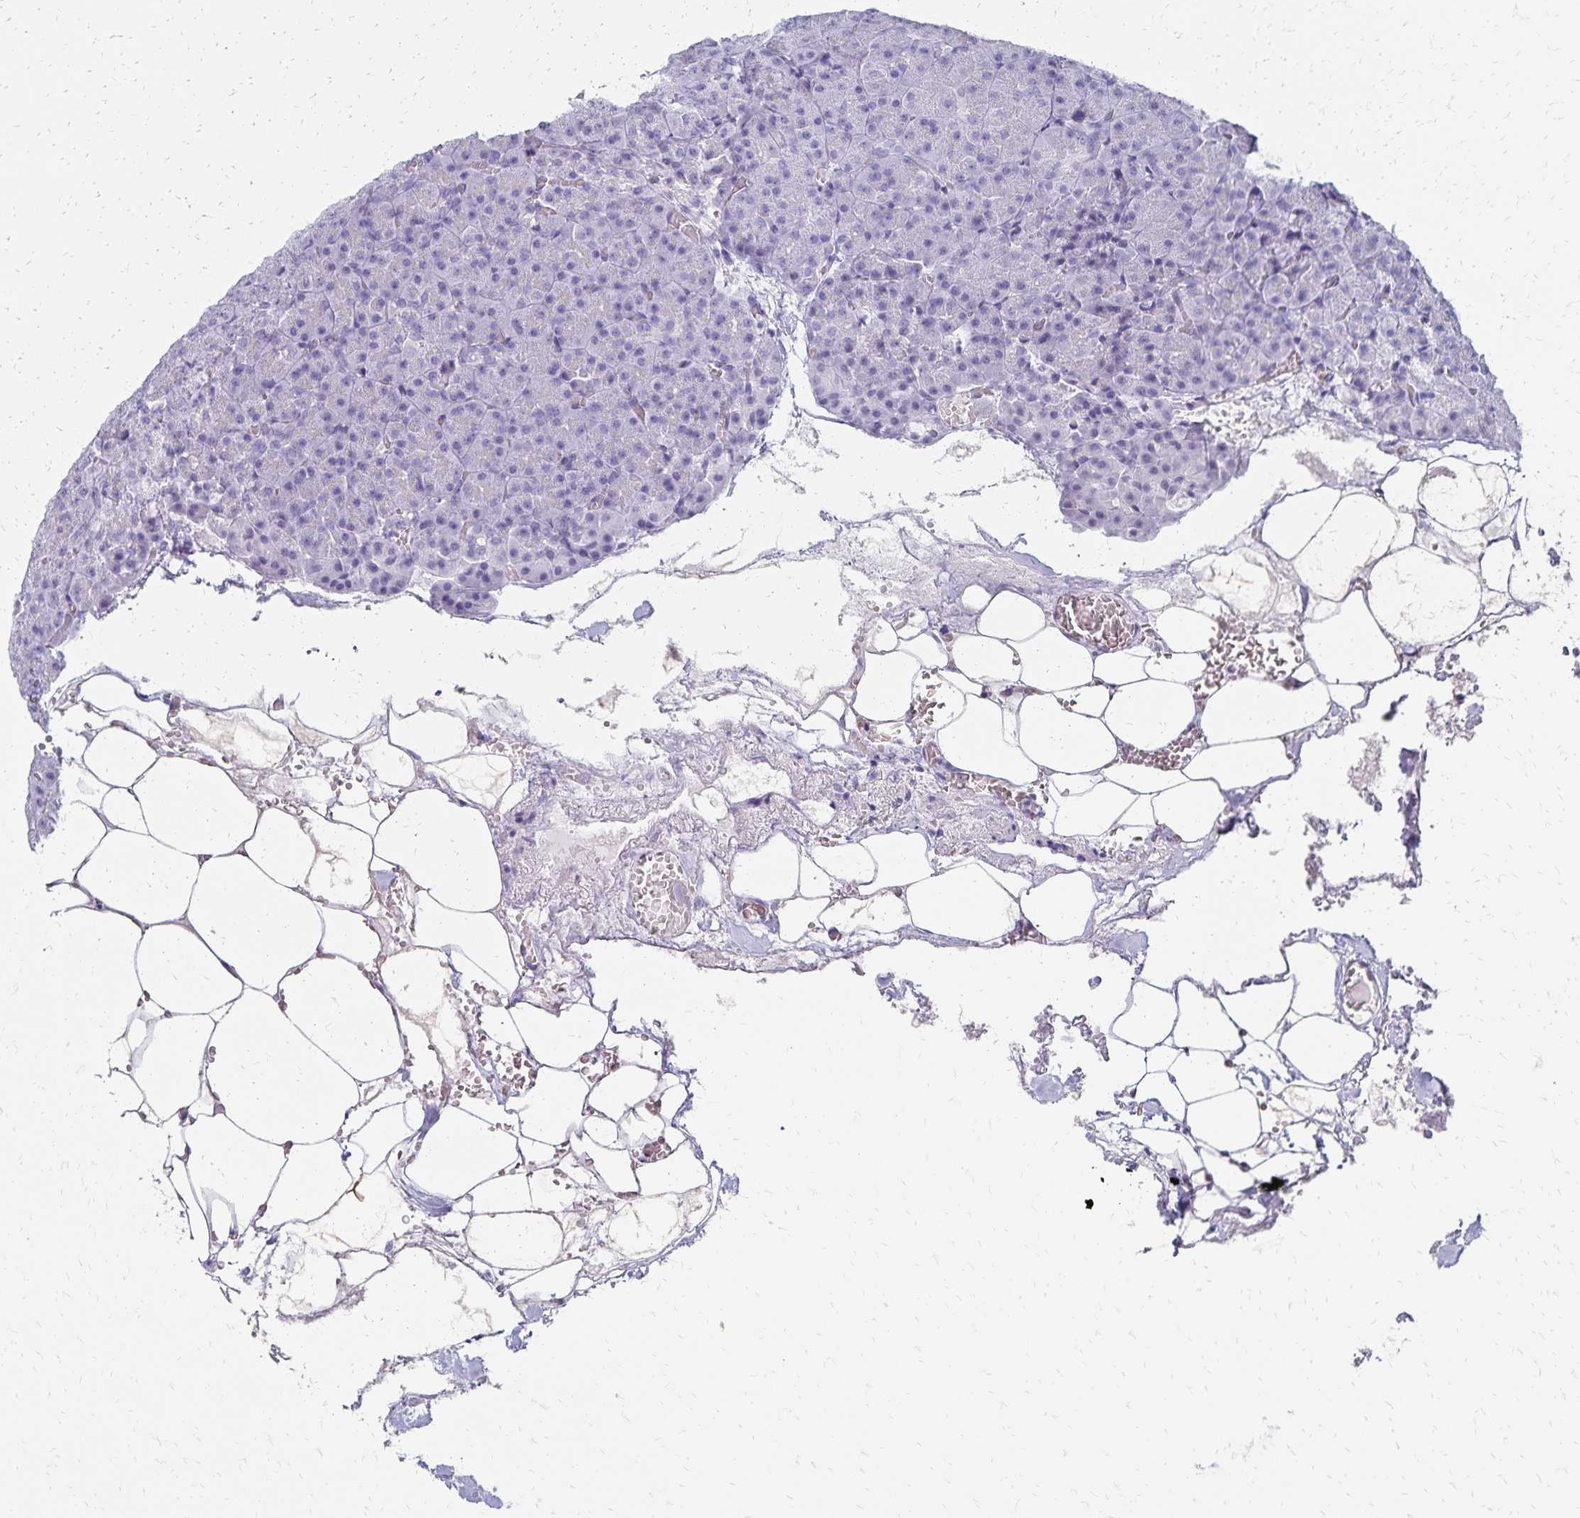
{"staining": {"intensity": "negative", "quantity": "none", "location": "none"}, "tissue": "pancreas", "cell_type": "Exocrine glandular cells", "image_type": "normal", "snomed": [{"axis": "morphology", "description": "Normal tissue, NOS"}, {"axis": "topography", "description": "Pancreas"}], "caption": "The photomicrograph exhibits no staining of exocrine glandular cells in normal pancreas. (Stains: DAB (3,3'-diaminobenzidine) immunohistochemistry (IHC) with hematoxylin counter stain, Microscopy: brightfield microscopy at high magnification).", "gene": "GIP", "patient": {"sex": "female", "age": 74}}